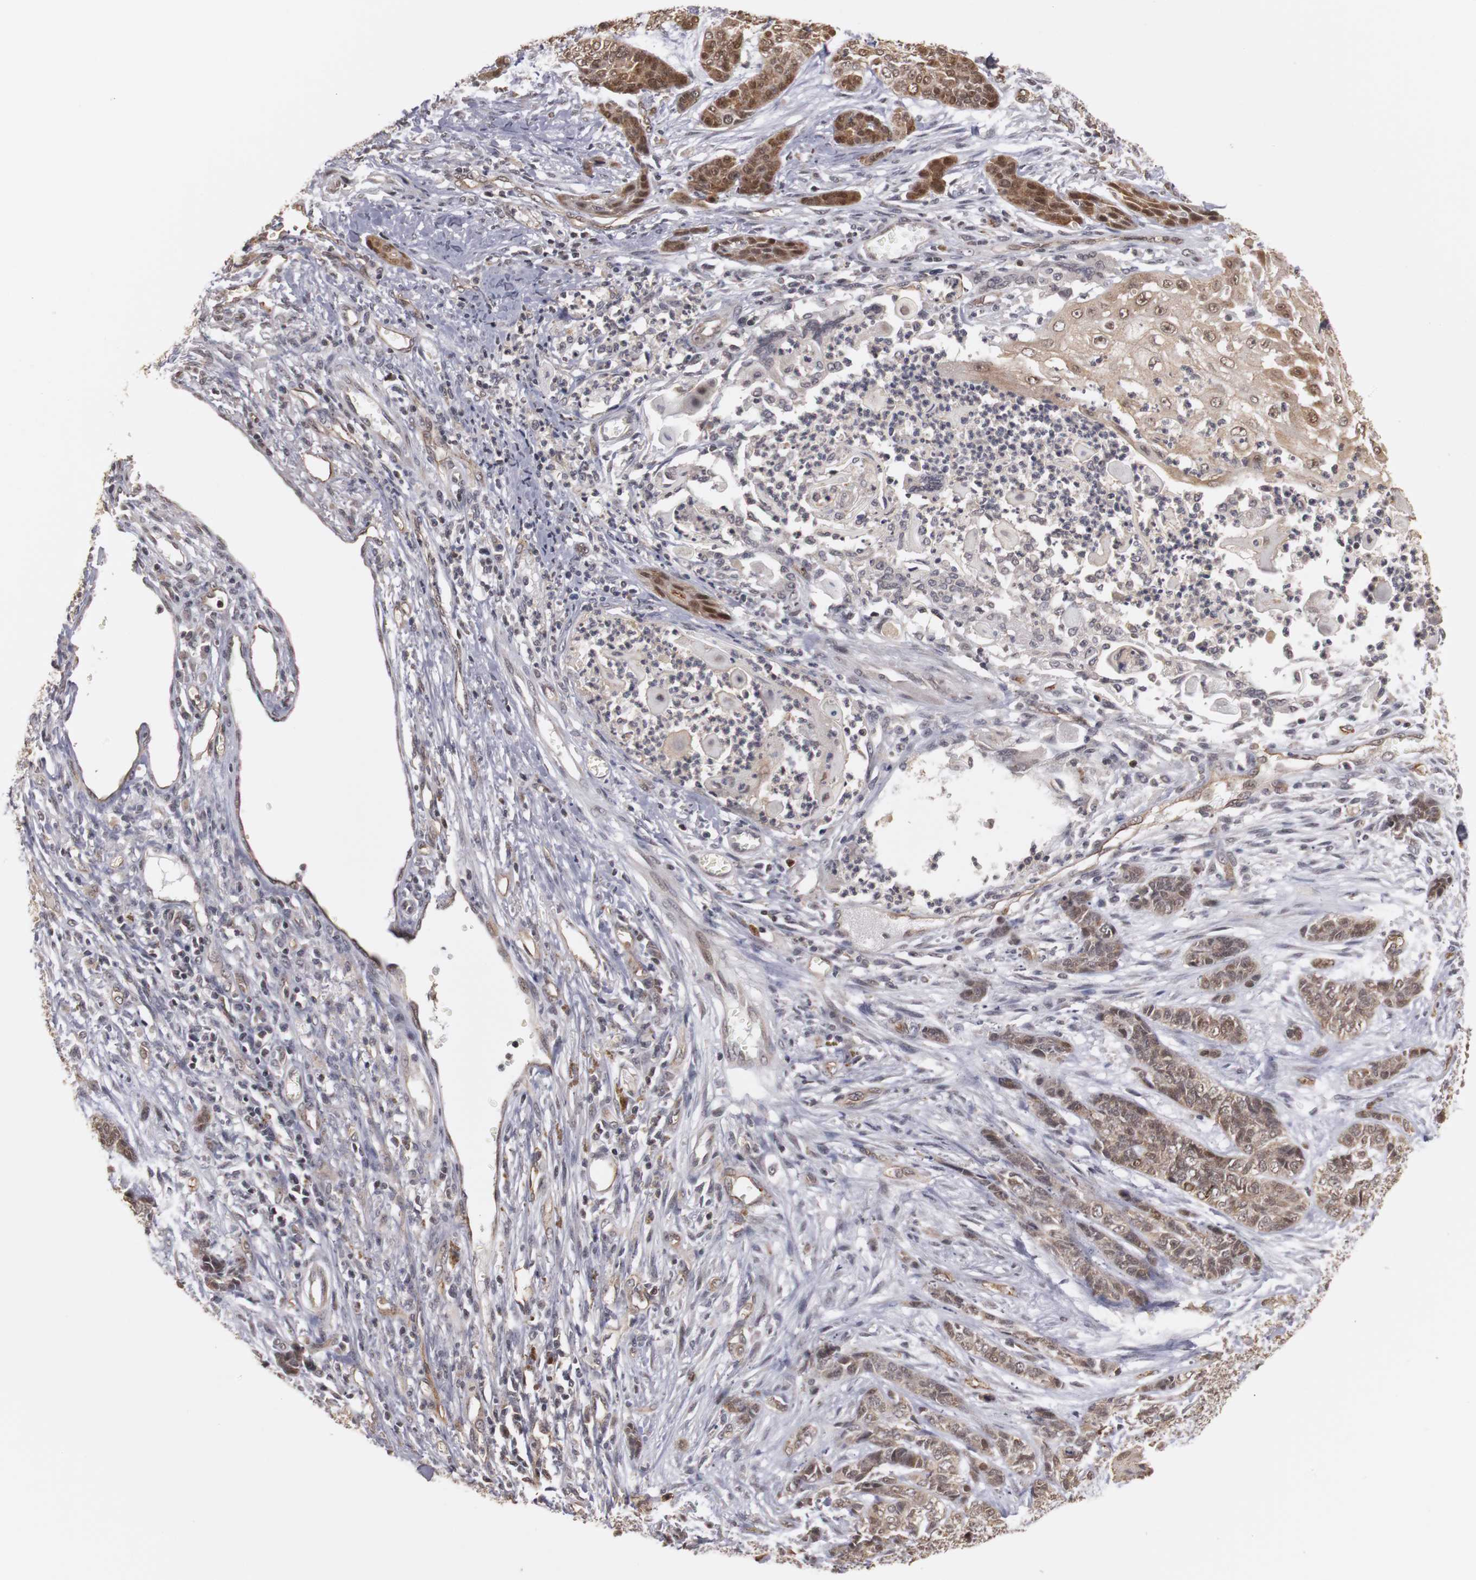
{"staining": {"intensity": "moderate", "quantity": ">75%", "location": "cytoplasmic/membranous,nuclear"}, "tissue": "skin cancer", "cell_type": "Tumor cells", "image_type": "cancer", "snomed": [{"axis": "morphology", "description": "Basal cell carcinoma"}, {"axis": "topography", "description": "Skin"}], "caption": "Immunohistochemistry image of neoplastic tissue: human skin cancer stained using IHC demonstrates medium levels of moderate protein expression localized specifically in the cytoplasmic/membranous and nuclear of tumor cells, appearing as a cytoplasmic/membranous and nuclear brown color.", "gene": "PLEKHA1", "patient": {"sex": "female", "age": 64}}